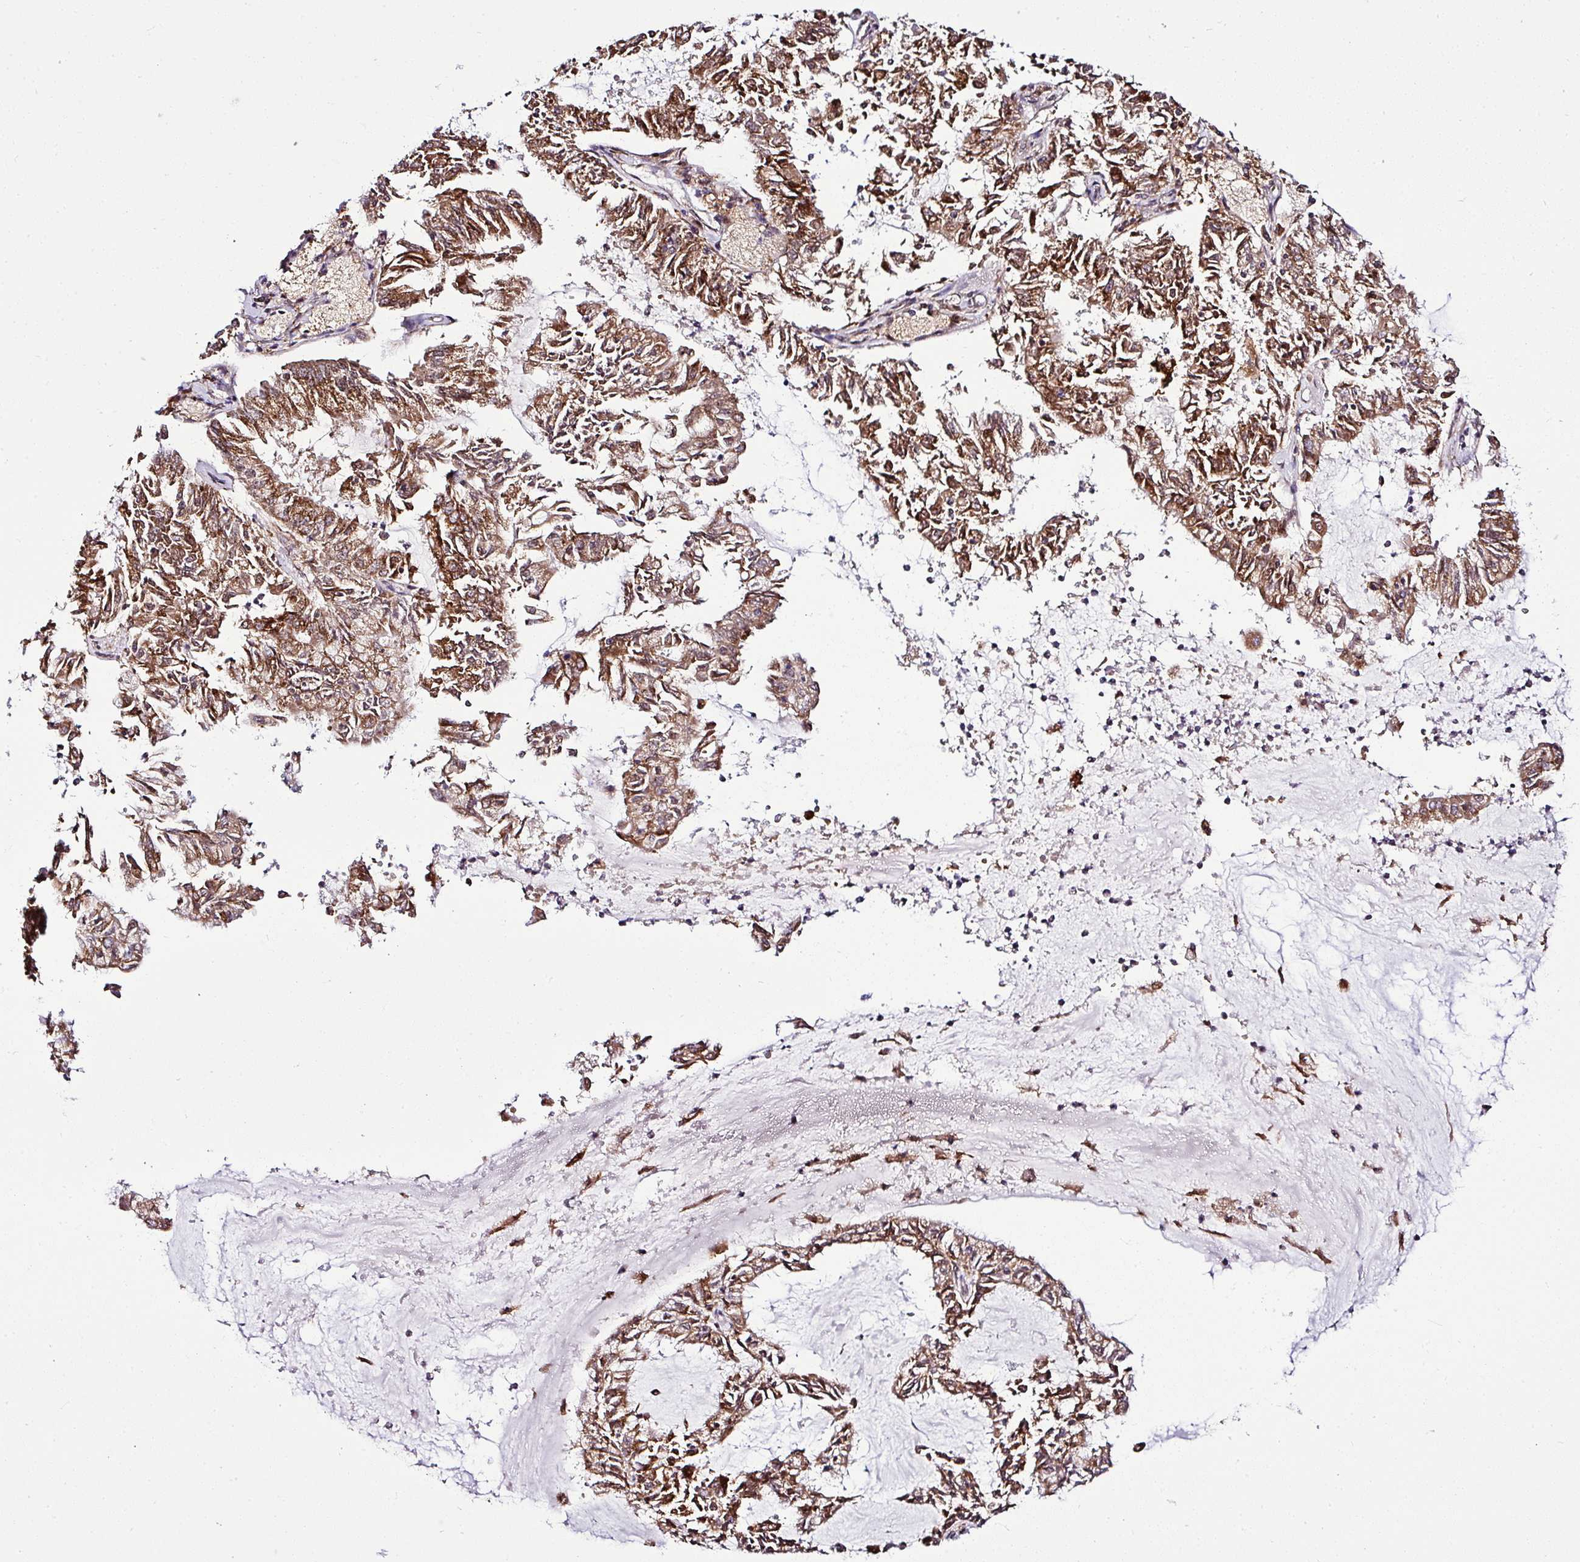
{"staining": {"intensity": "moderate", "quantity": ">75%", "location": "cytoplasmic/membranous,nuclear"}, "tissue": "endometrial cancer", "cell_type": "Tumor cells", "image_type": "cancer", "snomed": [{"axis": "morphology", "description": "Adenocarcinoma, NOS"}, {"axis": "topography", "description": "Endometrium"}], "caption": "Endometrial adenocarcinoma stained with a protein marker displays moderate staining in tumor cells.", "gene": "FAM153A", "patient": {"sex": "female", "age": 57}}